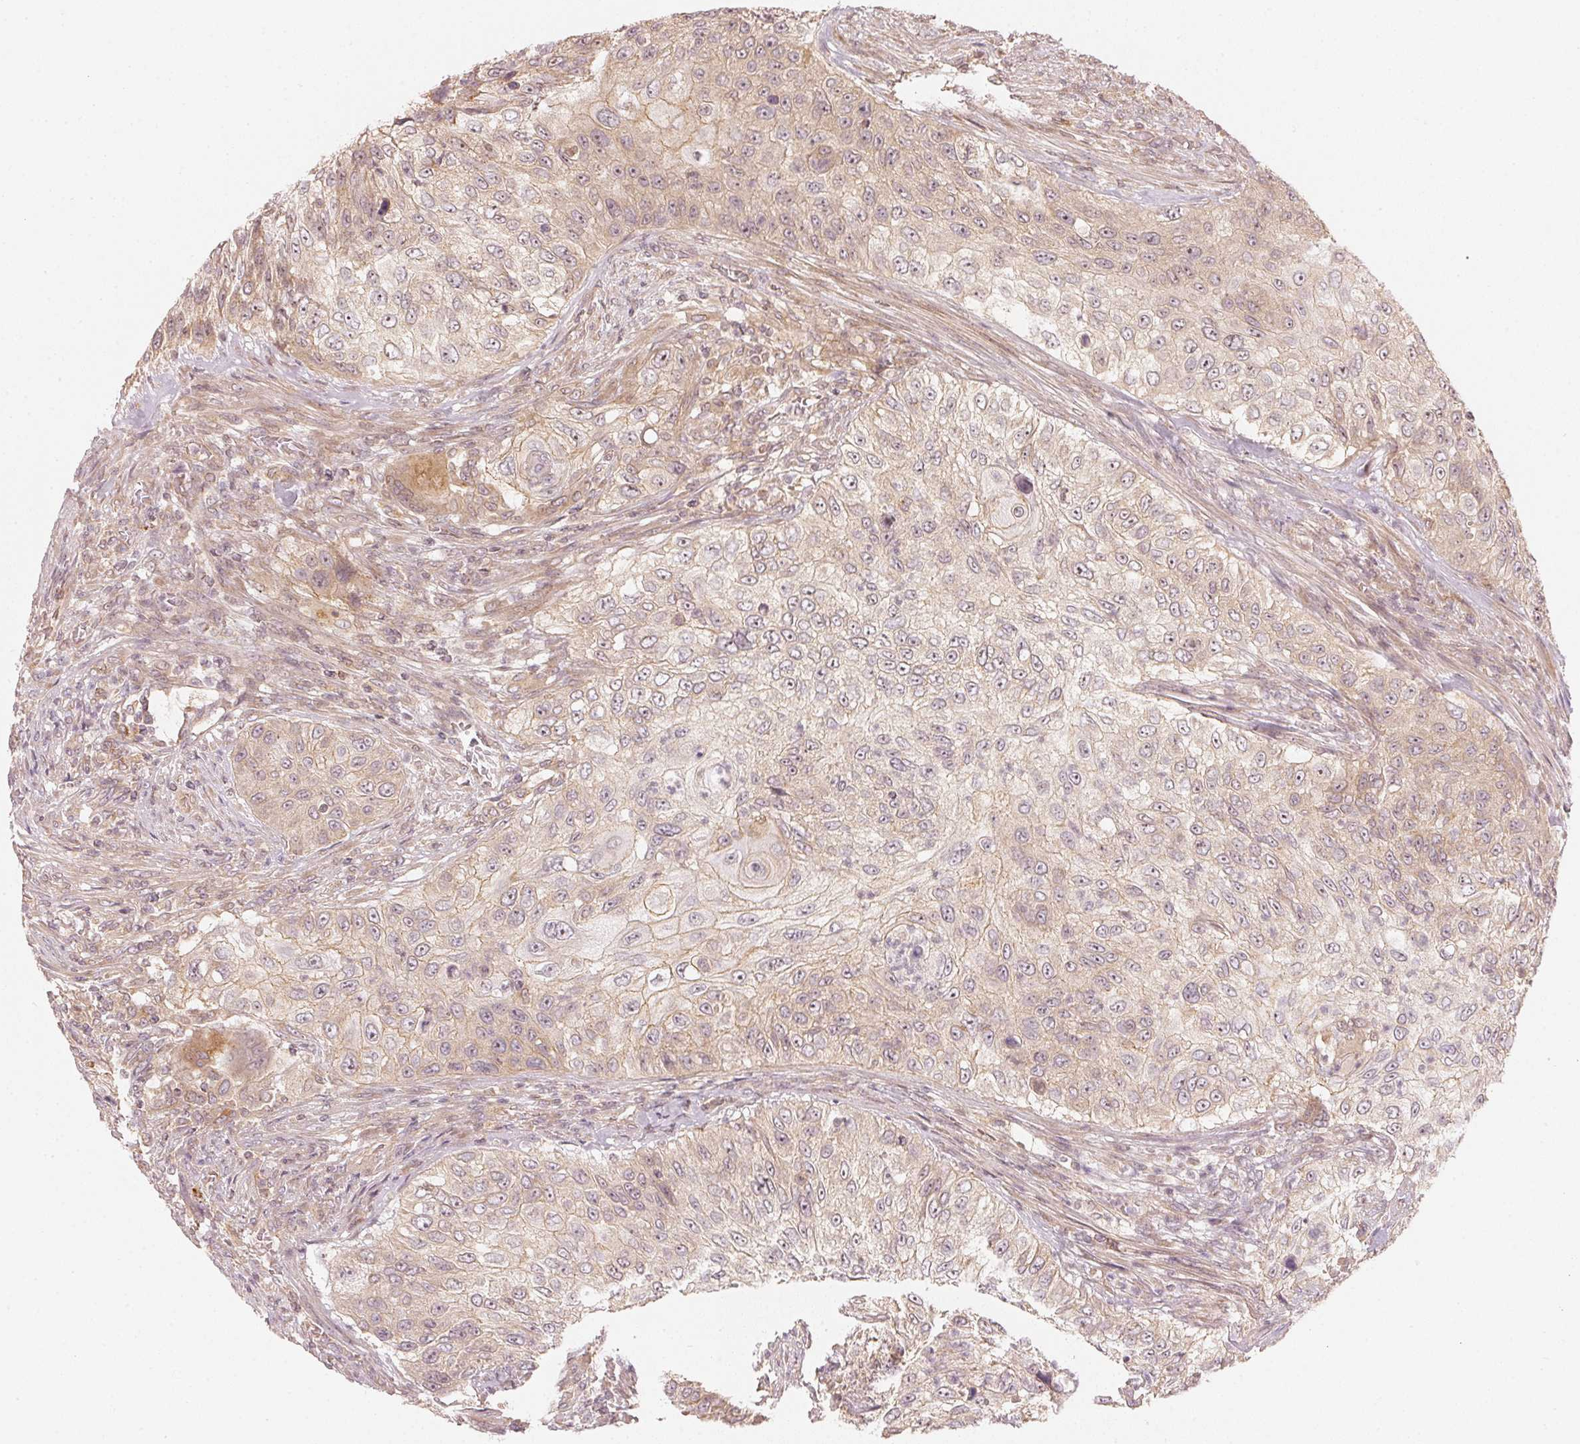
{"staining": {"intensity": "weak", "quantity": "25%-75%", "location": "cytoplasmic/membranous"}, "tissue": "urothelial cancer", "cell_type": "Tumor cells", "image_type": "cancer", "snomed": [{"axis": "morphology", "description": "Urothelial carcinoma, High grade"}, {"axis": "topography", "description": "Urinary bladder"}], "caption": "Approximately 25%-75% of tumor cells in high-grade urothelial carcinoma show weak cytoplasmic/membranous protein staining as visualized by brown immunohistochemical staining.", "gene": "WDR54", "patient": {"sex": "female", "age": 60}}